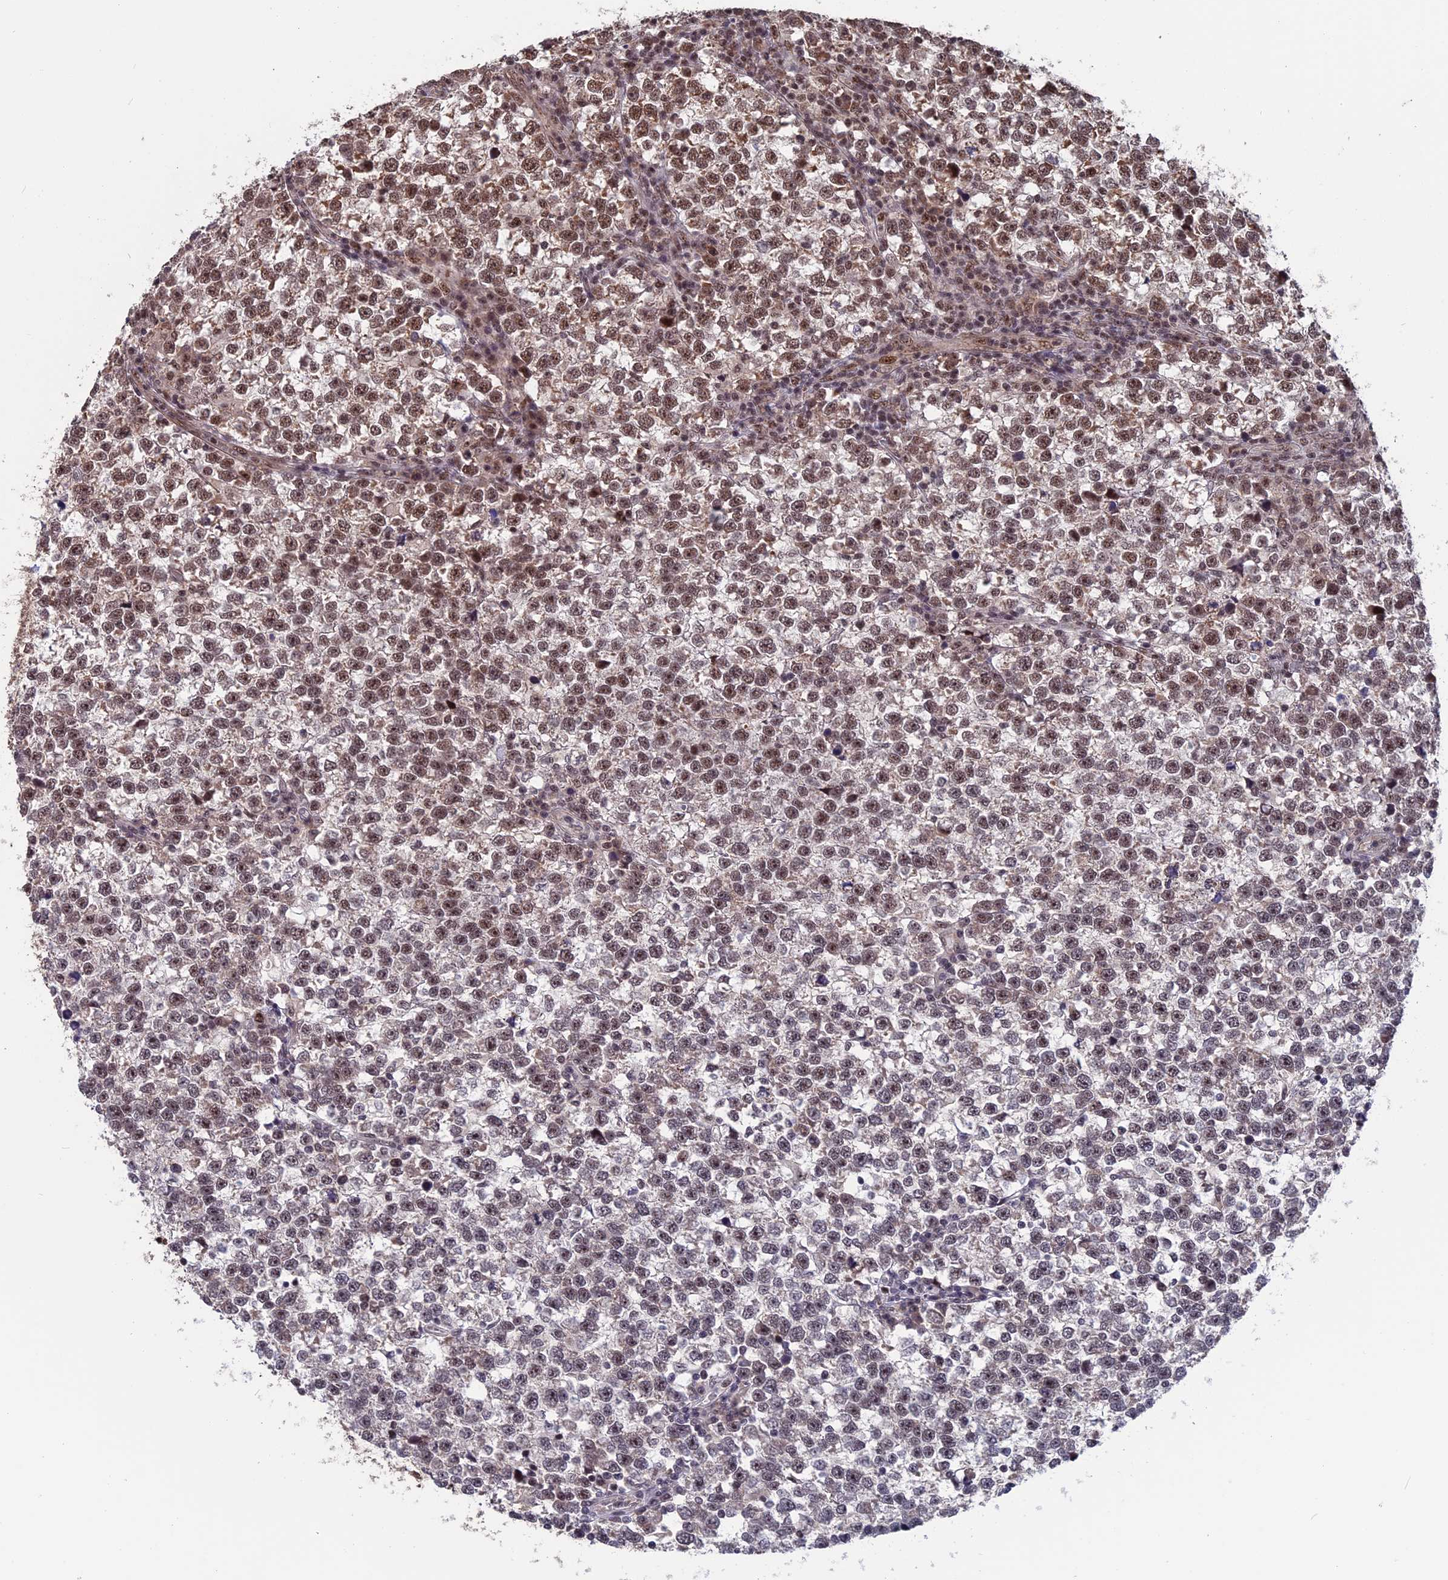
{"staining": {"intensity": "moderate", "quantity": "25%-75%", "location": "nuclear"}, "tissue": "testis cancer", "cell_type": "Tumor cells", "image_type": "cancer", "snomed": [{"axis": "morphology", "description": "Normal tissue, NOS"}, {"axis": "morphology", "description": "Seminoma, NOS"}, {"axis": "topography", "description": "Testis"}], "caption": "Tumor cells show moderate nuclear positivity in about 25%-75% of cells in seminoma (testis). (IHC, brightfield microscopy, high magnification).", "gene": "CACTIN", "patient": {"sex": "male", "age": 43}}